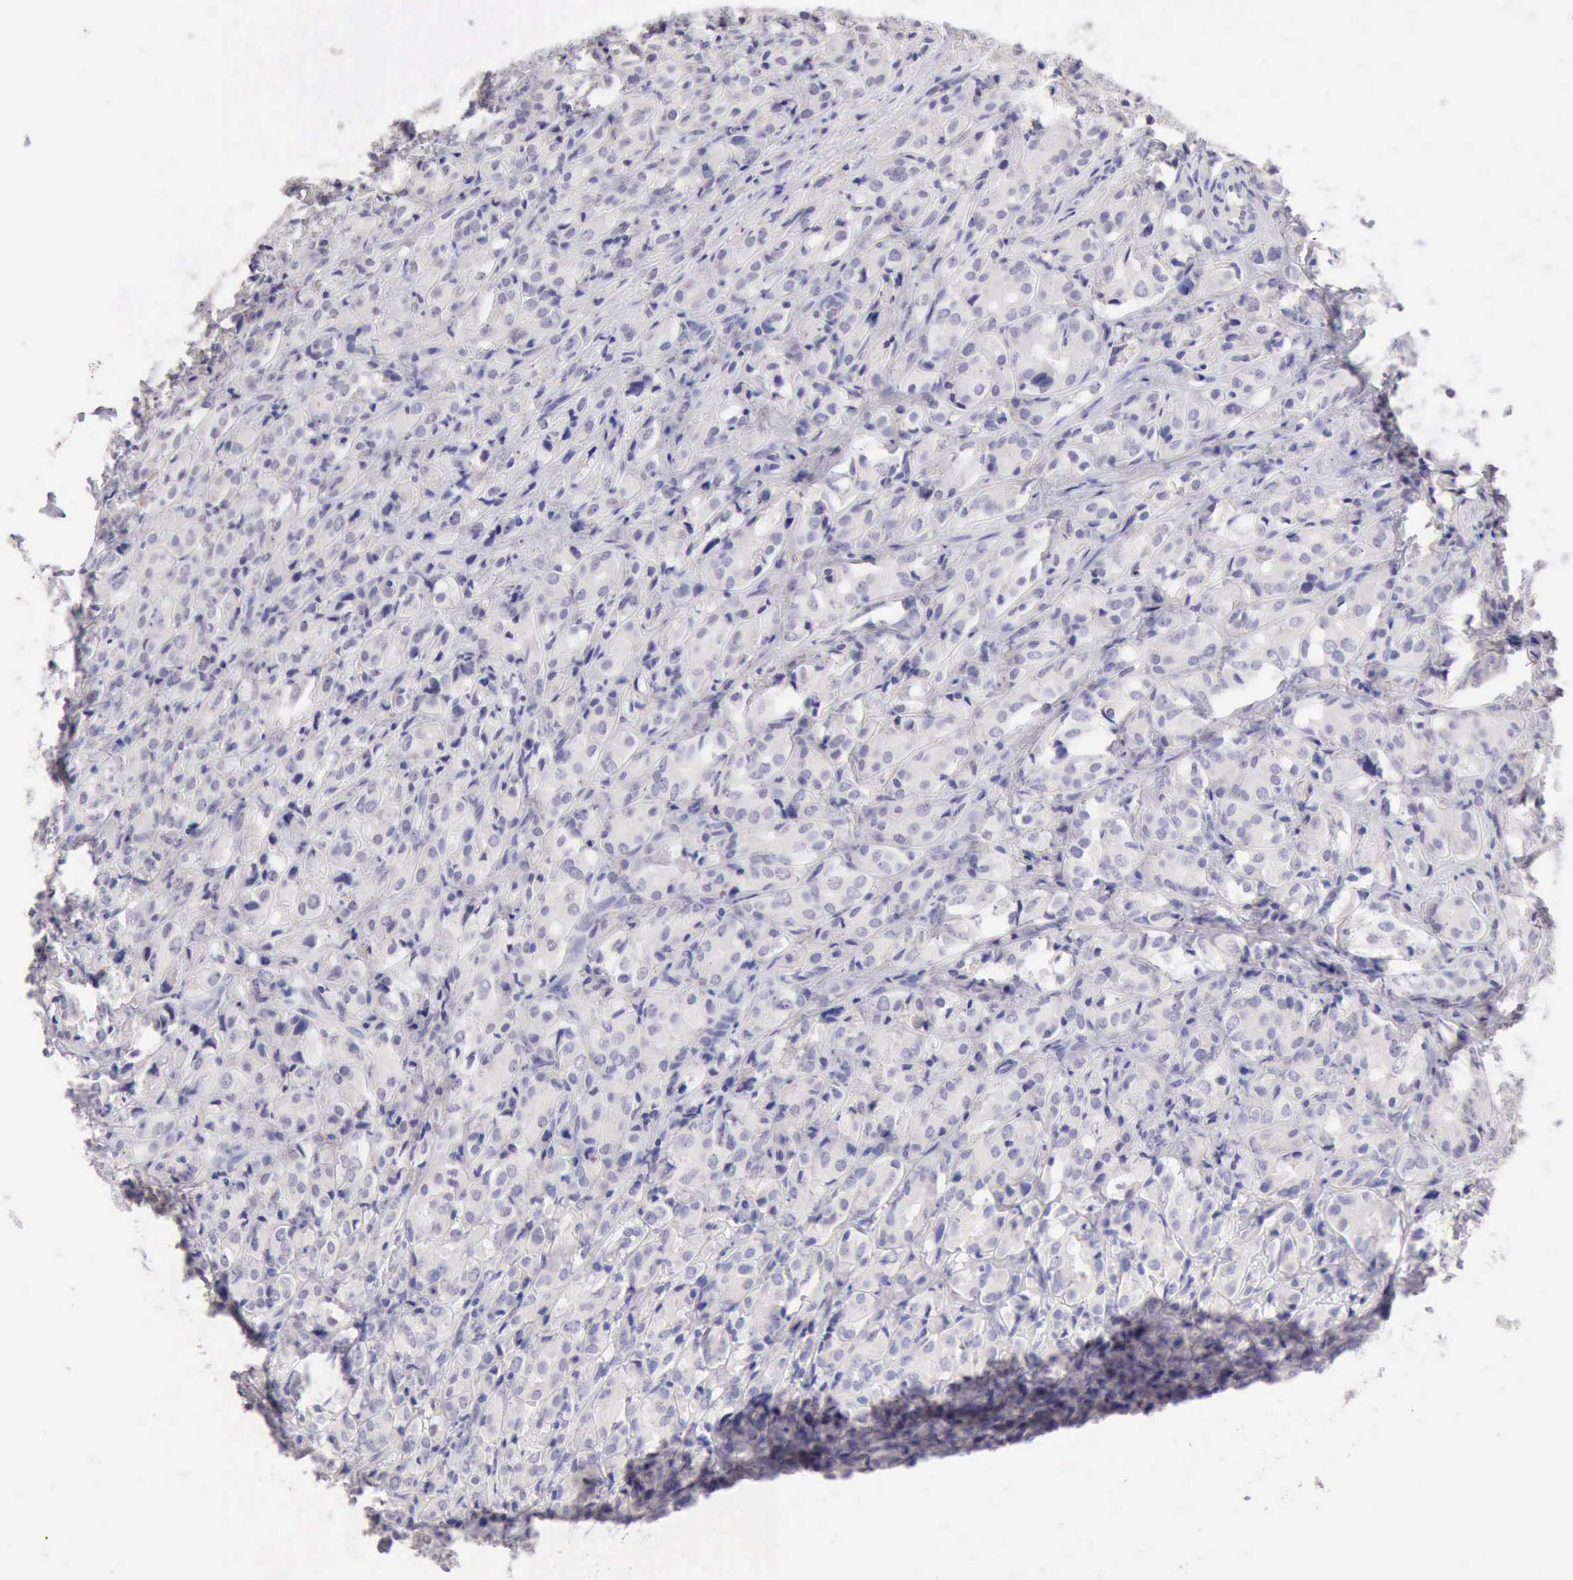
{"staining": {"intensity": "negative", "quantity": "none", "location": "none"}, "tissue": "prostate cancer", "cell_type": "Tumor cells", "image_type": "cancer", "snomed": [{"axis": "morphology", "description": "Adenocarcinoma, High grade"}, {"axis": "topography", "description": "Prostate"}], "caption": "This is an immunohistochemistry (IHC) photomicrograph of human high-grade adenocarcinoma (prostate). There is no expression in tumor cells.", "gene": "RNASE1", "patient": {"sex": "male", "age": 68}}